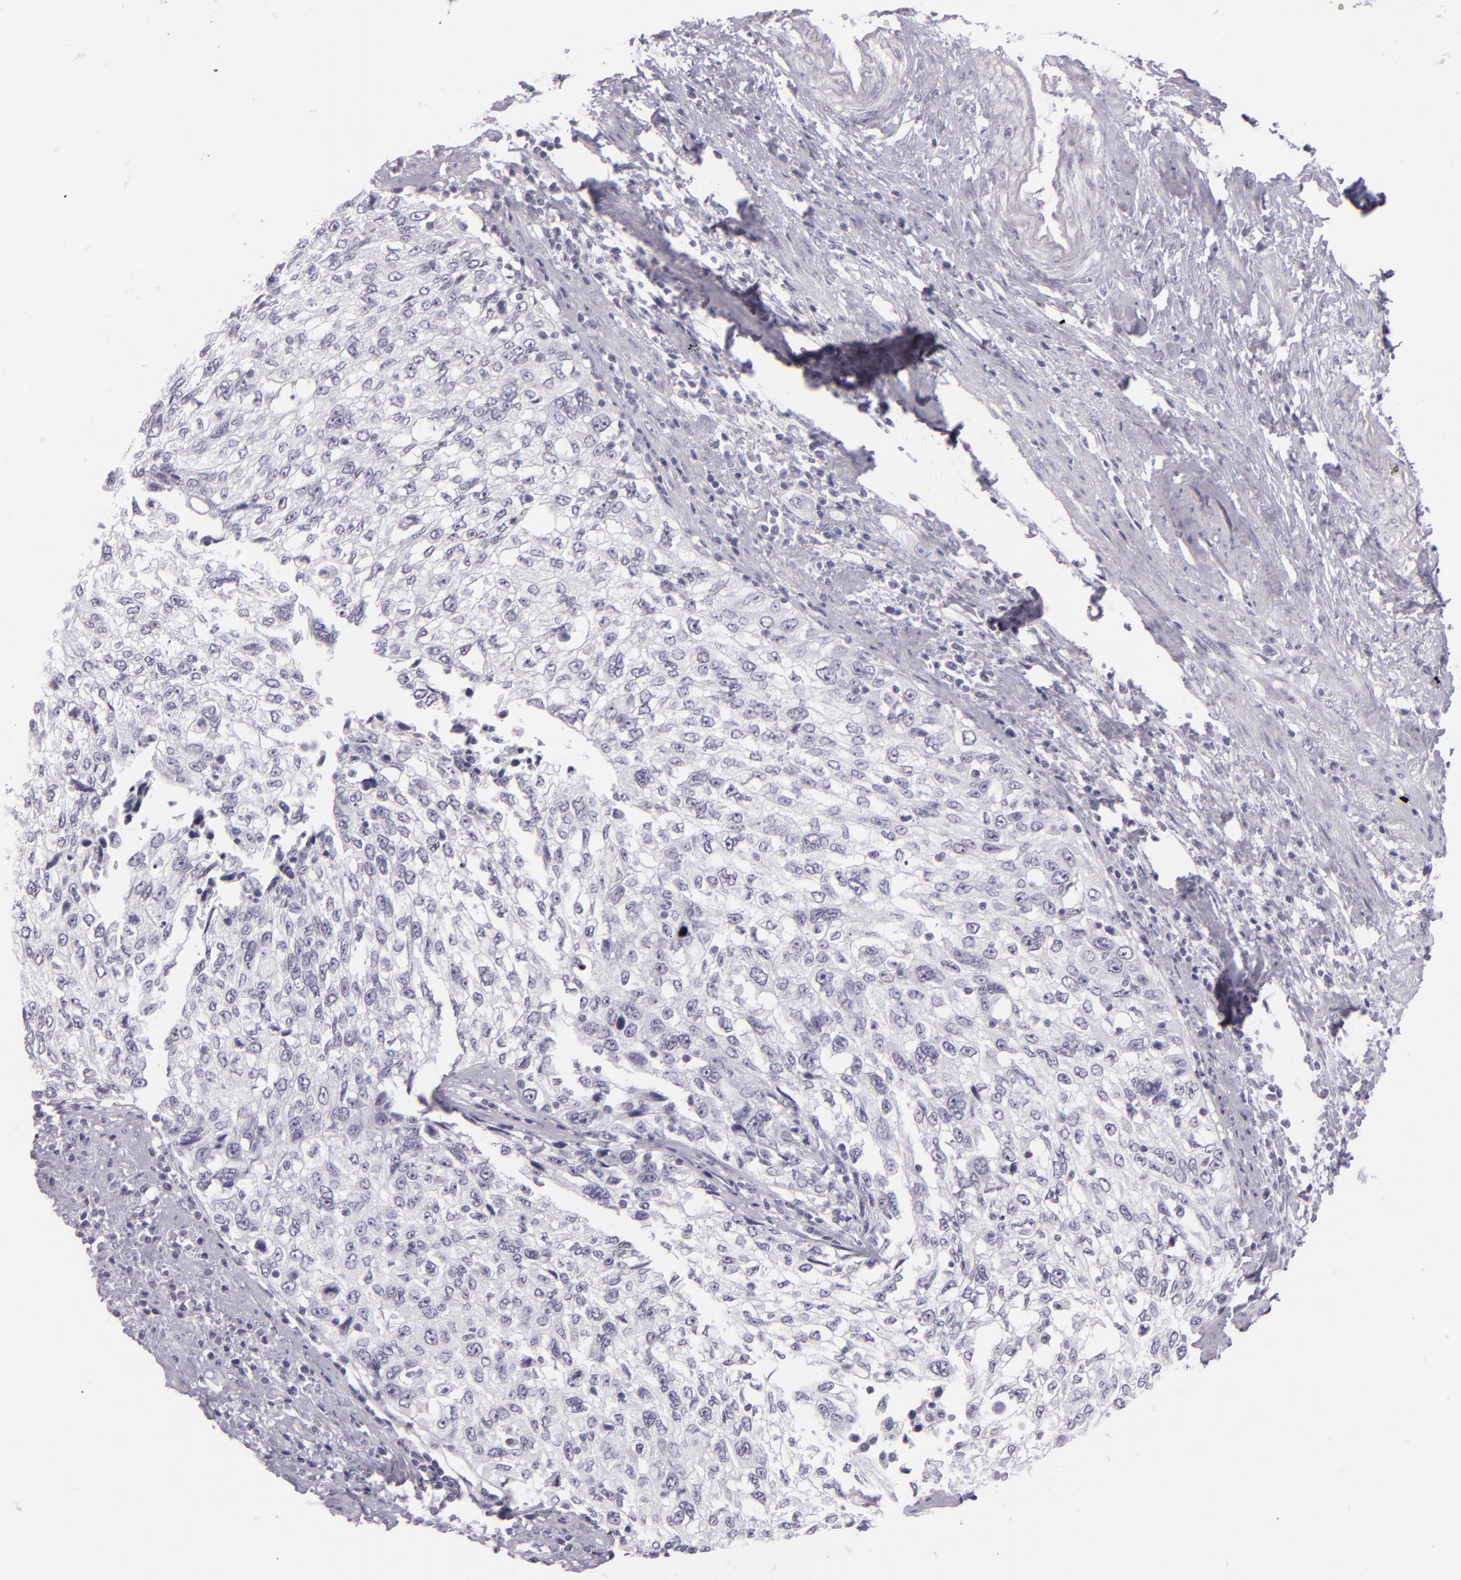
{"staining": {"intensity": "negative", "quantity": "none", "location": "none"}, "tissue": "cervical cancer", "cell_type": "Tumor cells", "image_type": "cancer", "snomed": [{"axis": "morphology", "description": "Squamous cell carcinoma, NOS"}, {"axis": "topography", "description": "Cervix"}], "caption": "Protein analysis of cervical cancer demonstrates no significant expression in tumor cells.", "gene": "MCM3", "patient": {"sex": "female", "age": 57}}